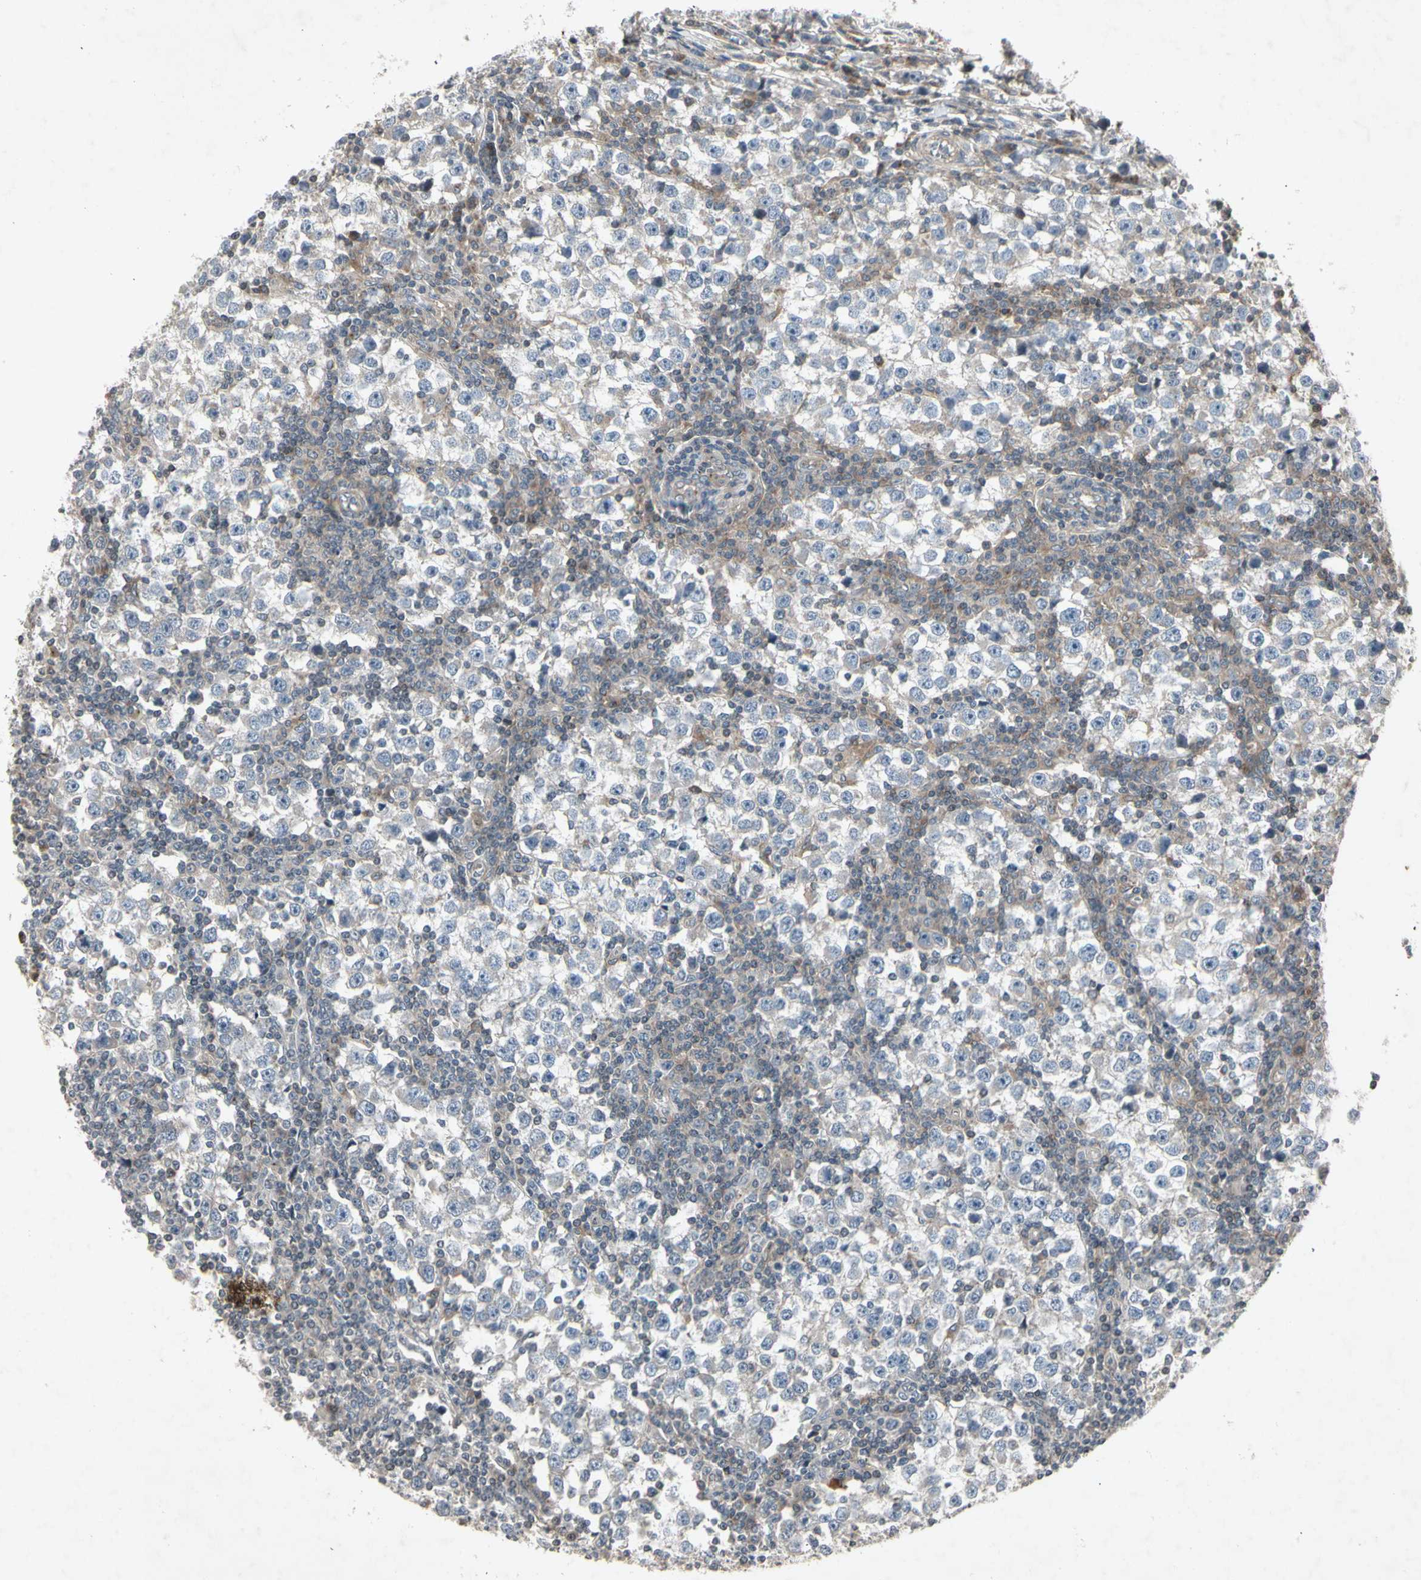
{"staining": {"intensity": "negative", "quantity": "none", "location": "none"}, "tissue": "testis cancer", "cell_type": "Tumor cells", "image_type": "cancer", "snomed": [{"axis": "morphology", "description": "Seminoma, NOS"}, {"axis": "topography", "description": "Testis"}], "caption": "Immunohistochemical staining of testis cancer exhibits no significant positivity in tumor cells.", "gene": "TEK", "patient": {"sex": "male", "age": 65}}